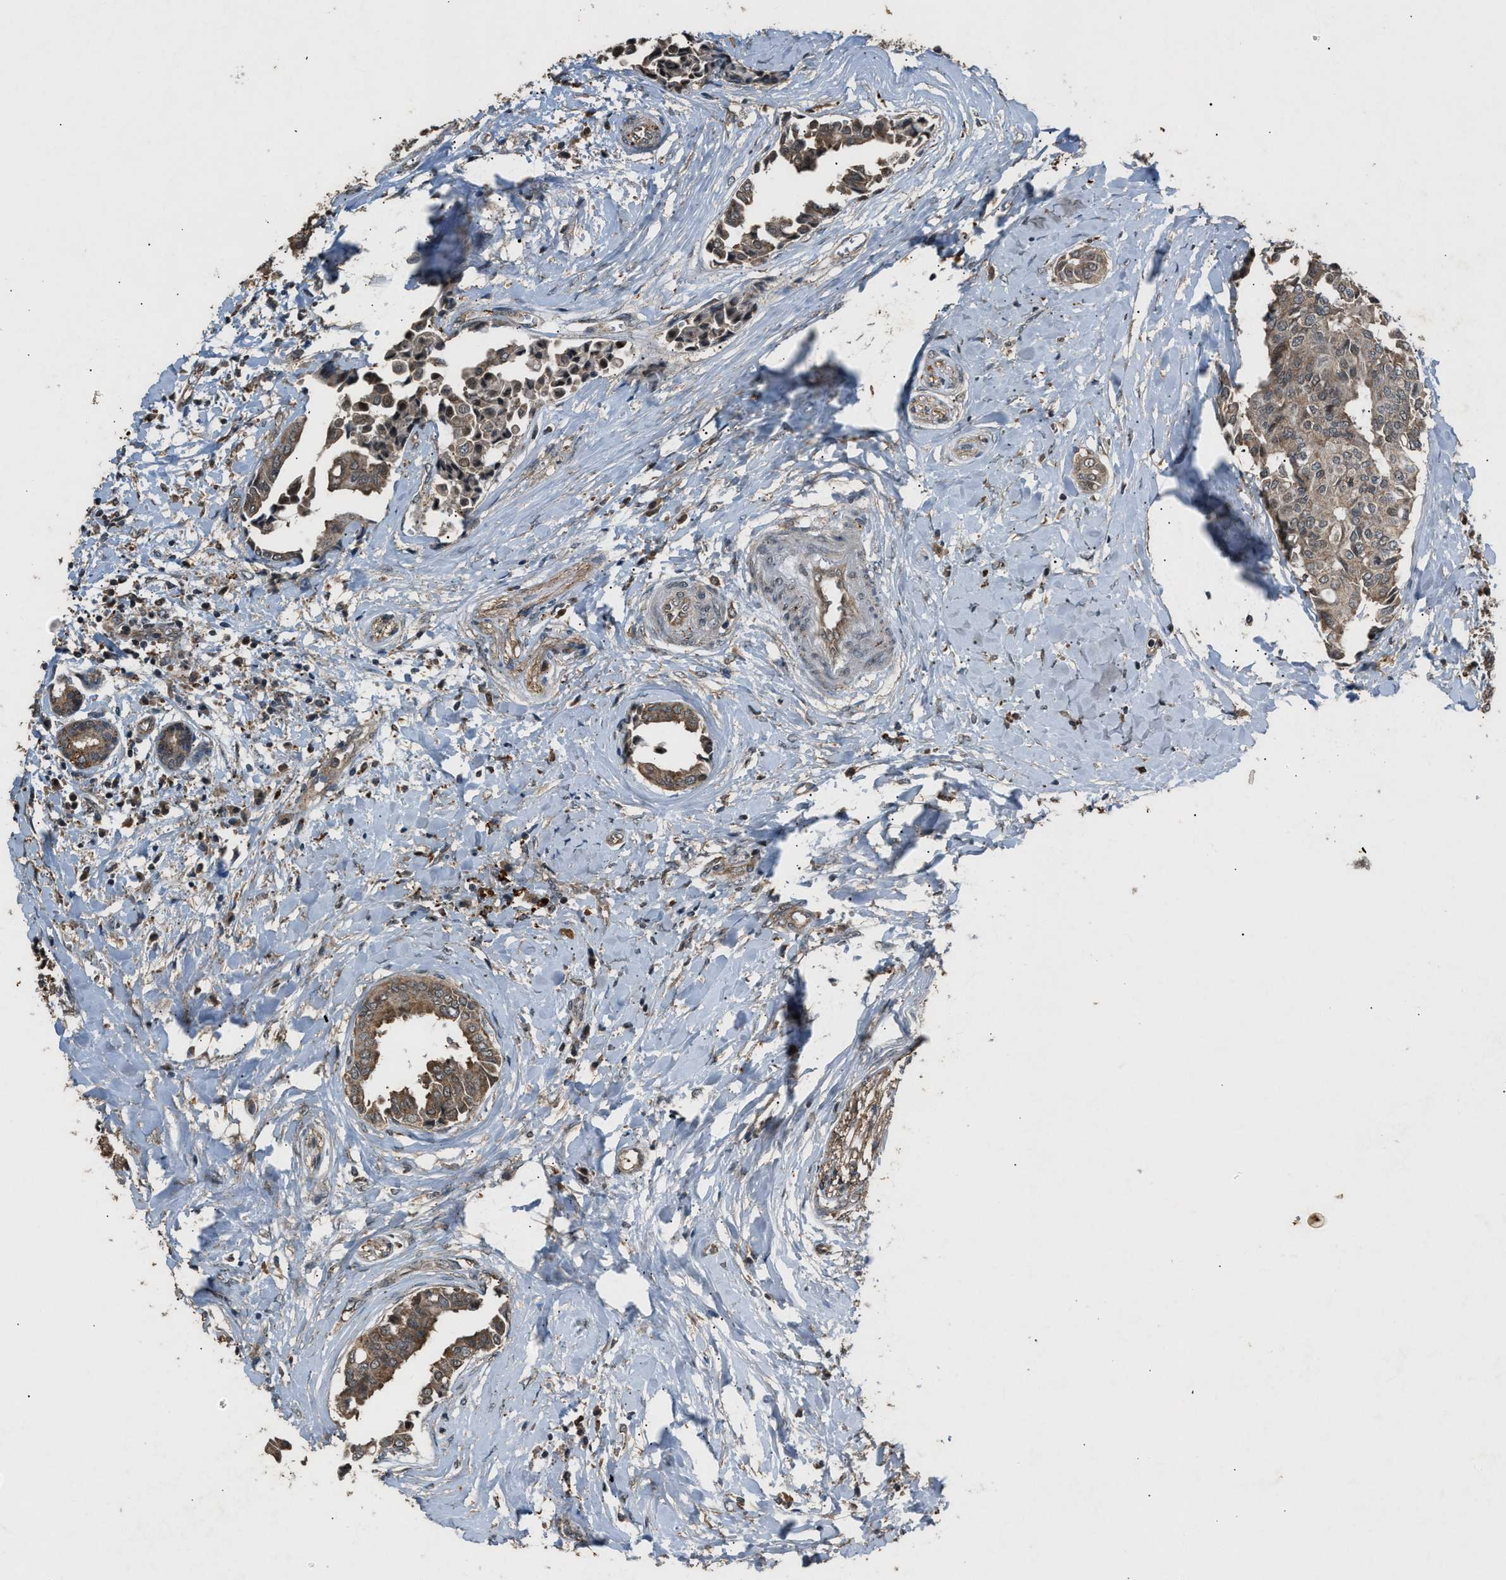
{"staining": {"intensity": "moderate", "quantity": ">75%", "location": "cytoplasmic/membranous"}, "tissue": "head and neck cancer", "cell_type": "Tumor cells", "image_type": "cancer", "snomed": [{"axis": "morphology", "description": "Adenocarcinoma, NOS"}, {"axis": "topography", "description": "Salivary gland"}, {"axis": "topography", "description": "Head-Neck"}], "caption": "Immunohistochemical staining of adenocarcinoma (head and neck) exhibits medium levels of moderate cytoplasmic/membranous positivity in approximately >75% of tumor cells.", "gene": "PSMD1", "patient": {"sex": "female", "age": 59}}